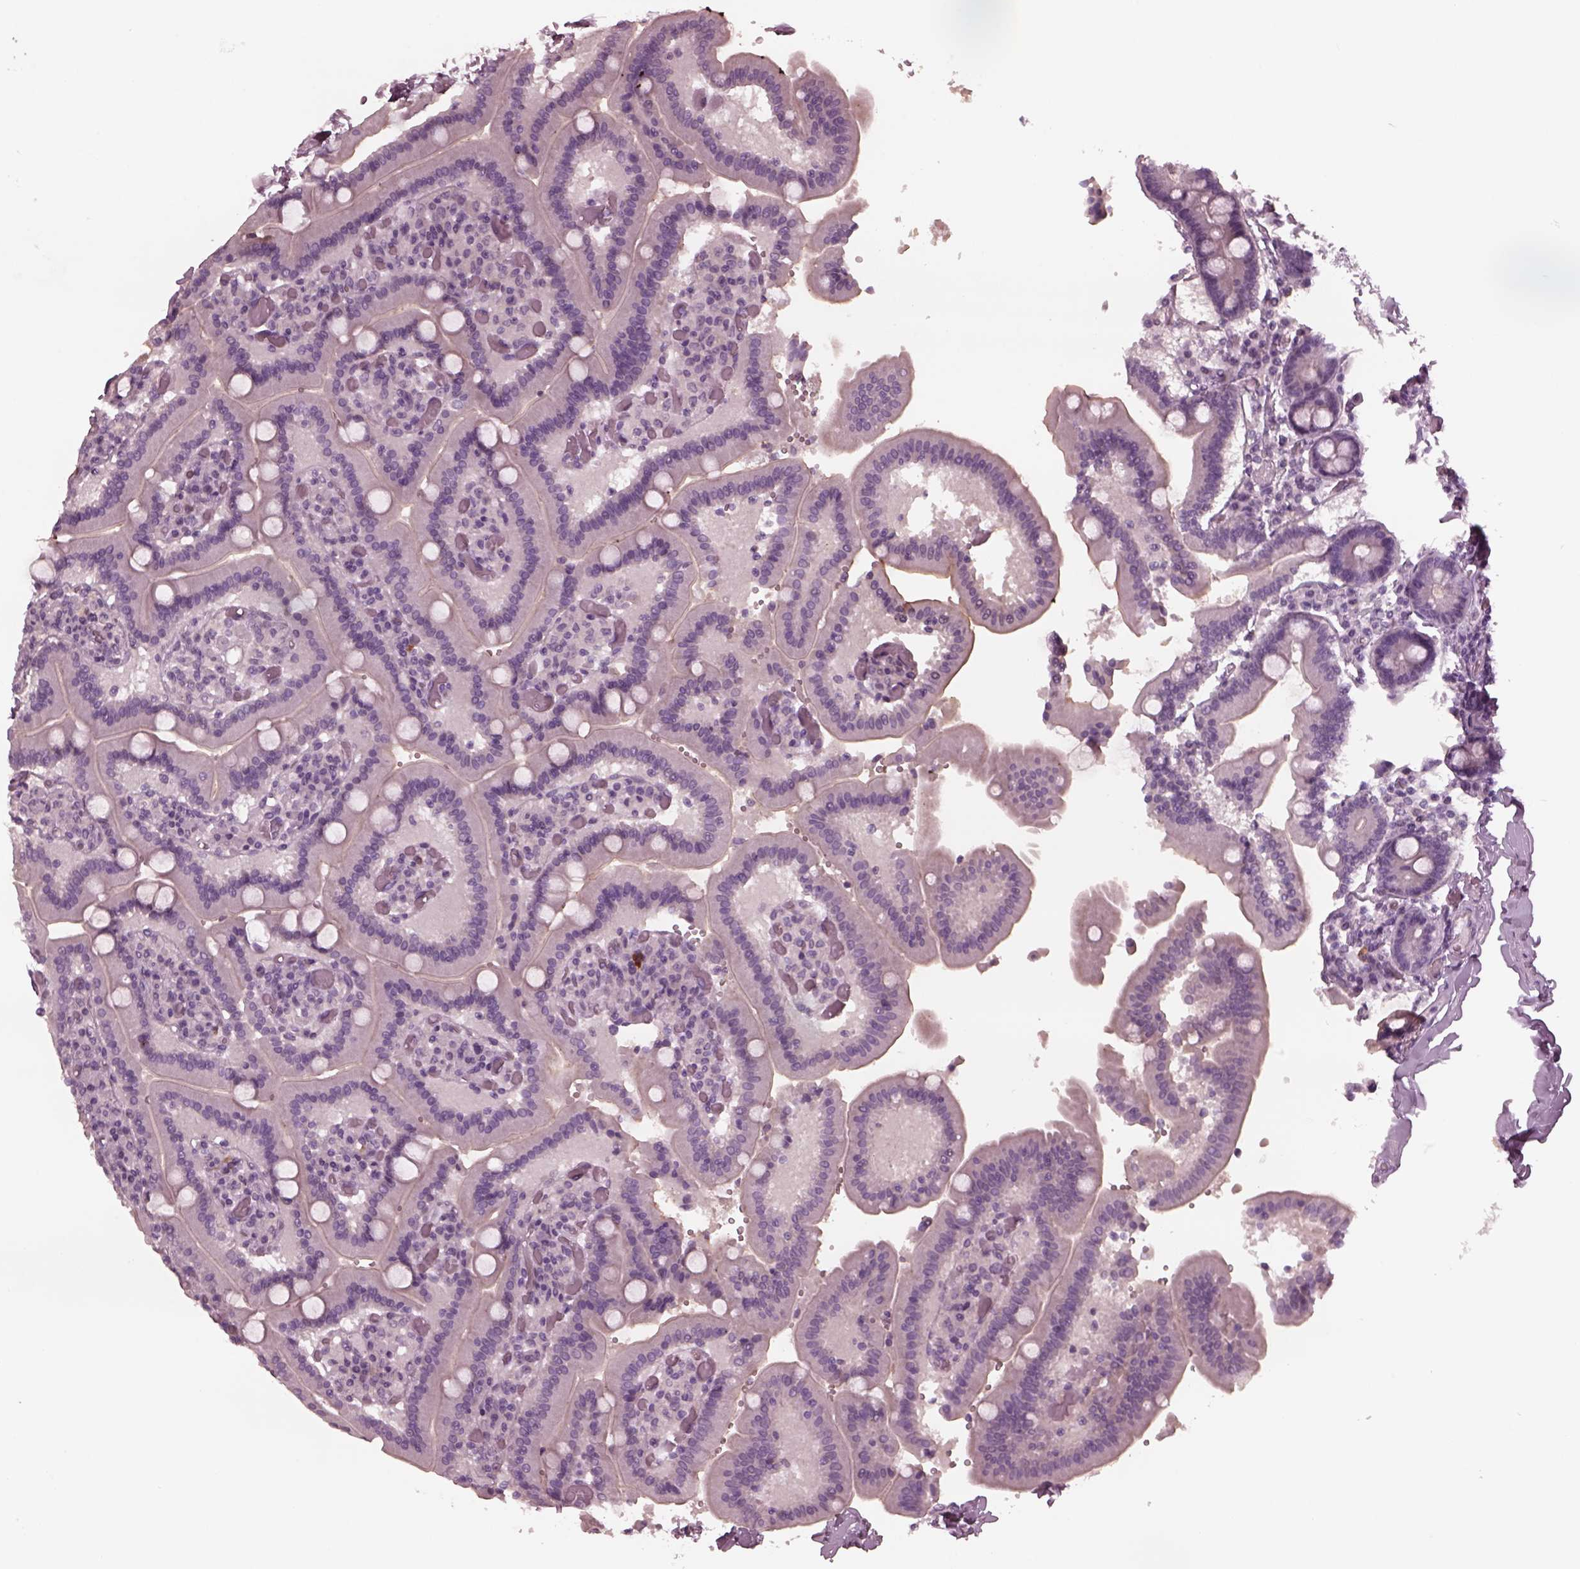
{"staining": {"intensity": "negative", "quantity": "none", "location": "none"}, "tissue": "duodenum", "cell_type": "Glandular cells", "image_type": "normal", "snomed": [{"axis": "morphology", "description": "Normal tissue, NOS"}, {"axis": "topography", "description": "Duodenum"}], "caption": "Protein analysis of unremarkable duodenum exhibits no significant positivity in glandular cells.", "gene": "YY2", "patient": {"sex": "female", "age": 62}}